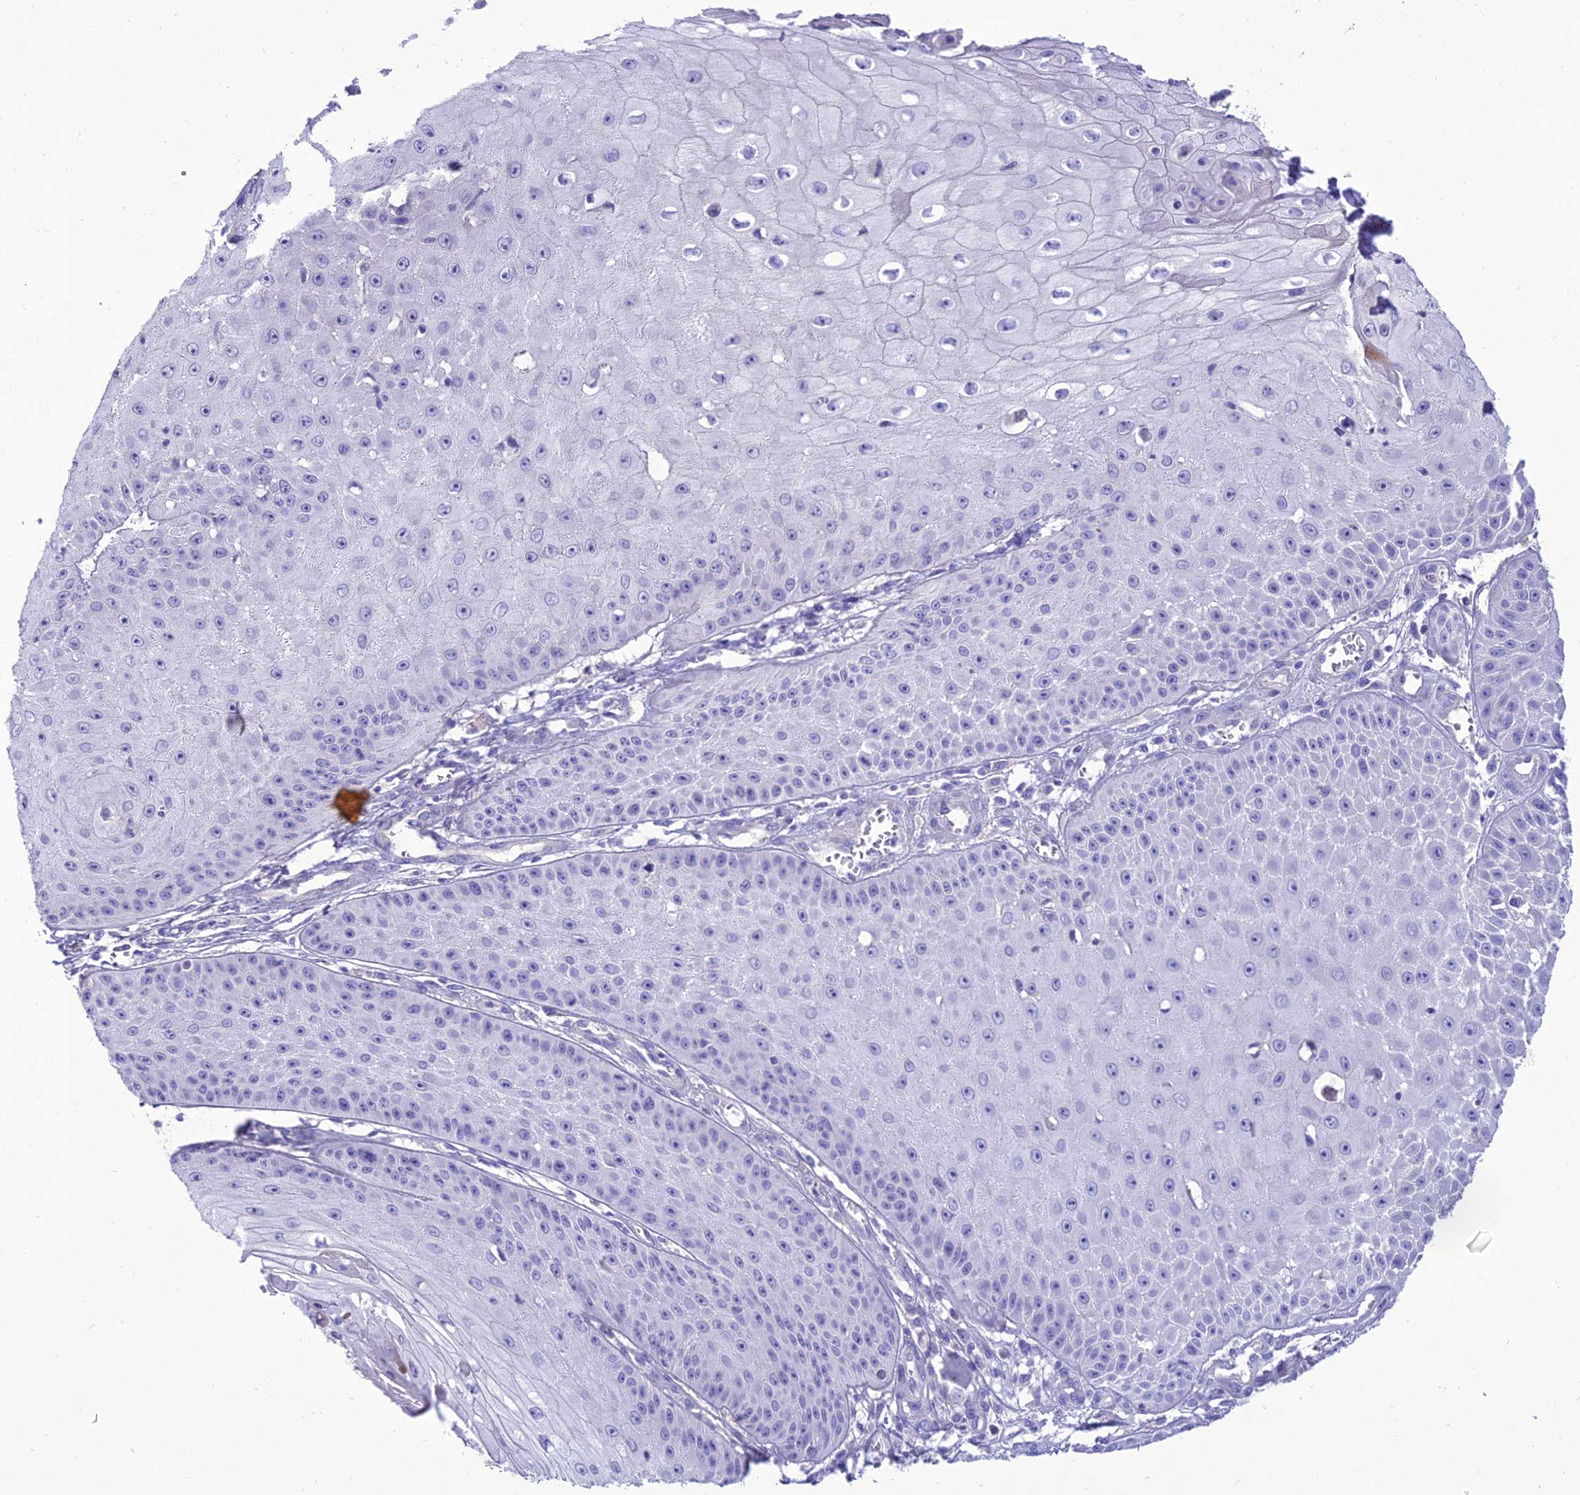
{"staining": {"intensity": "negative", "quantity": "none", "location": "none"}, "tissue": "skin cancer", "cell_type": "Tumor cells", "image_type": "cancer", "snomed": [{"axis": "morphology", "description": "Squamous cell carcinoma, NOS"}, {"axis": "topography", "description": "Skin"}], "caption": "There is no significant positivity in tumor cells of skin cancer.", "gene": "TEKT3", "patient": {"sex": "male", "age": 70}}